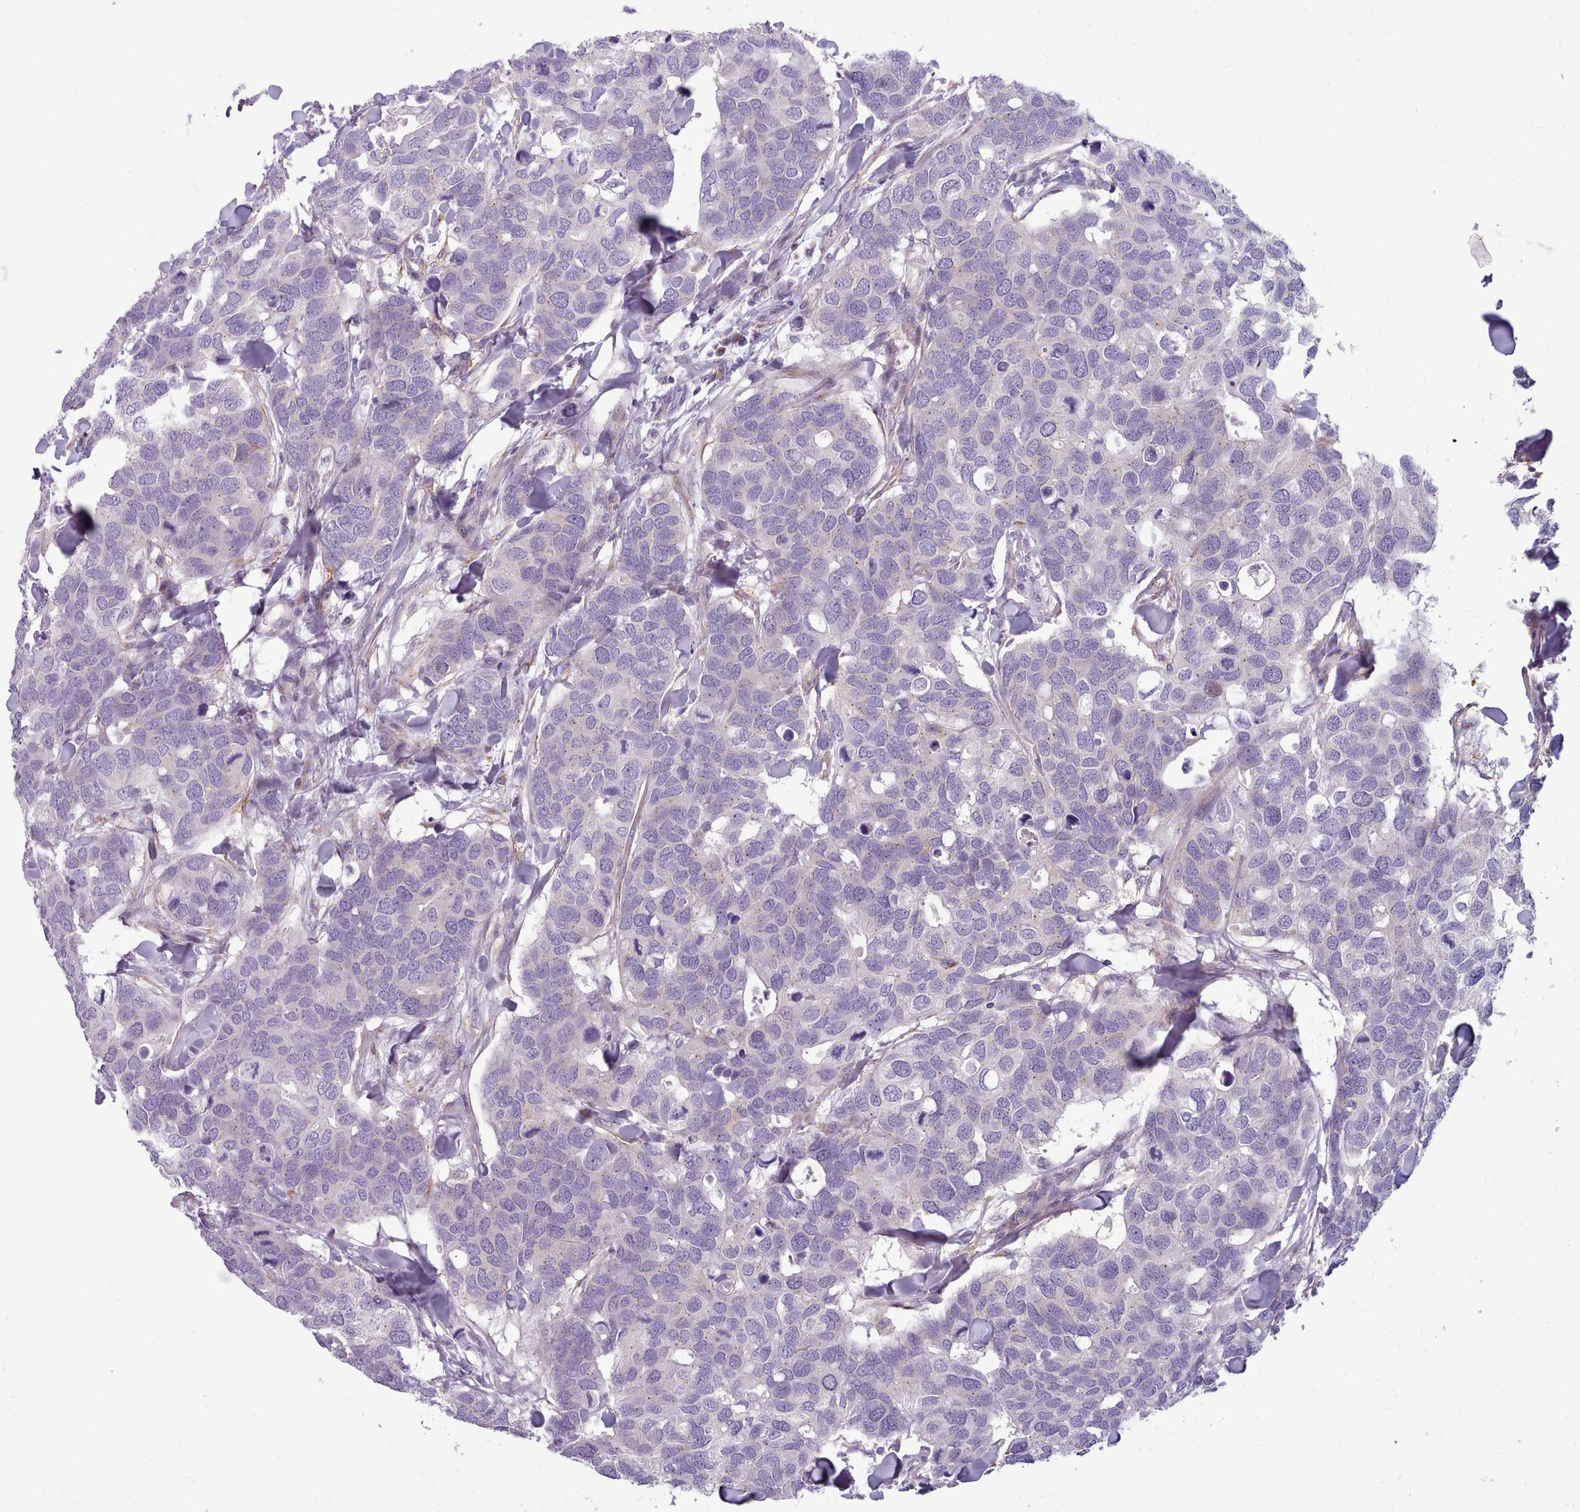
{"staining": {"intensity": "negative", "quantity": "none", "location": "none"}, "tissue": "breast cancer", "cell_type": "Tumor cells", "image_type": "cancer", "snomed": [{"axis": "morphology", "description": "Duct carcinoma"}, {"axis": "topography", "description": "Breast"}], "caption": "Human breast cancer stained for a protein using IHC displays no staining in tumor cells.", "gene": "MYRFL", "patient": {"sex": "female", "age": 83}}